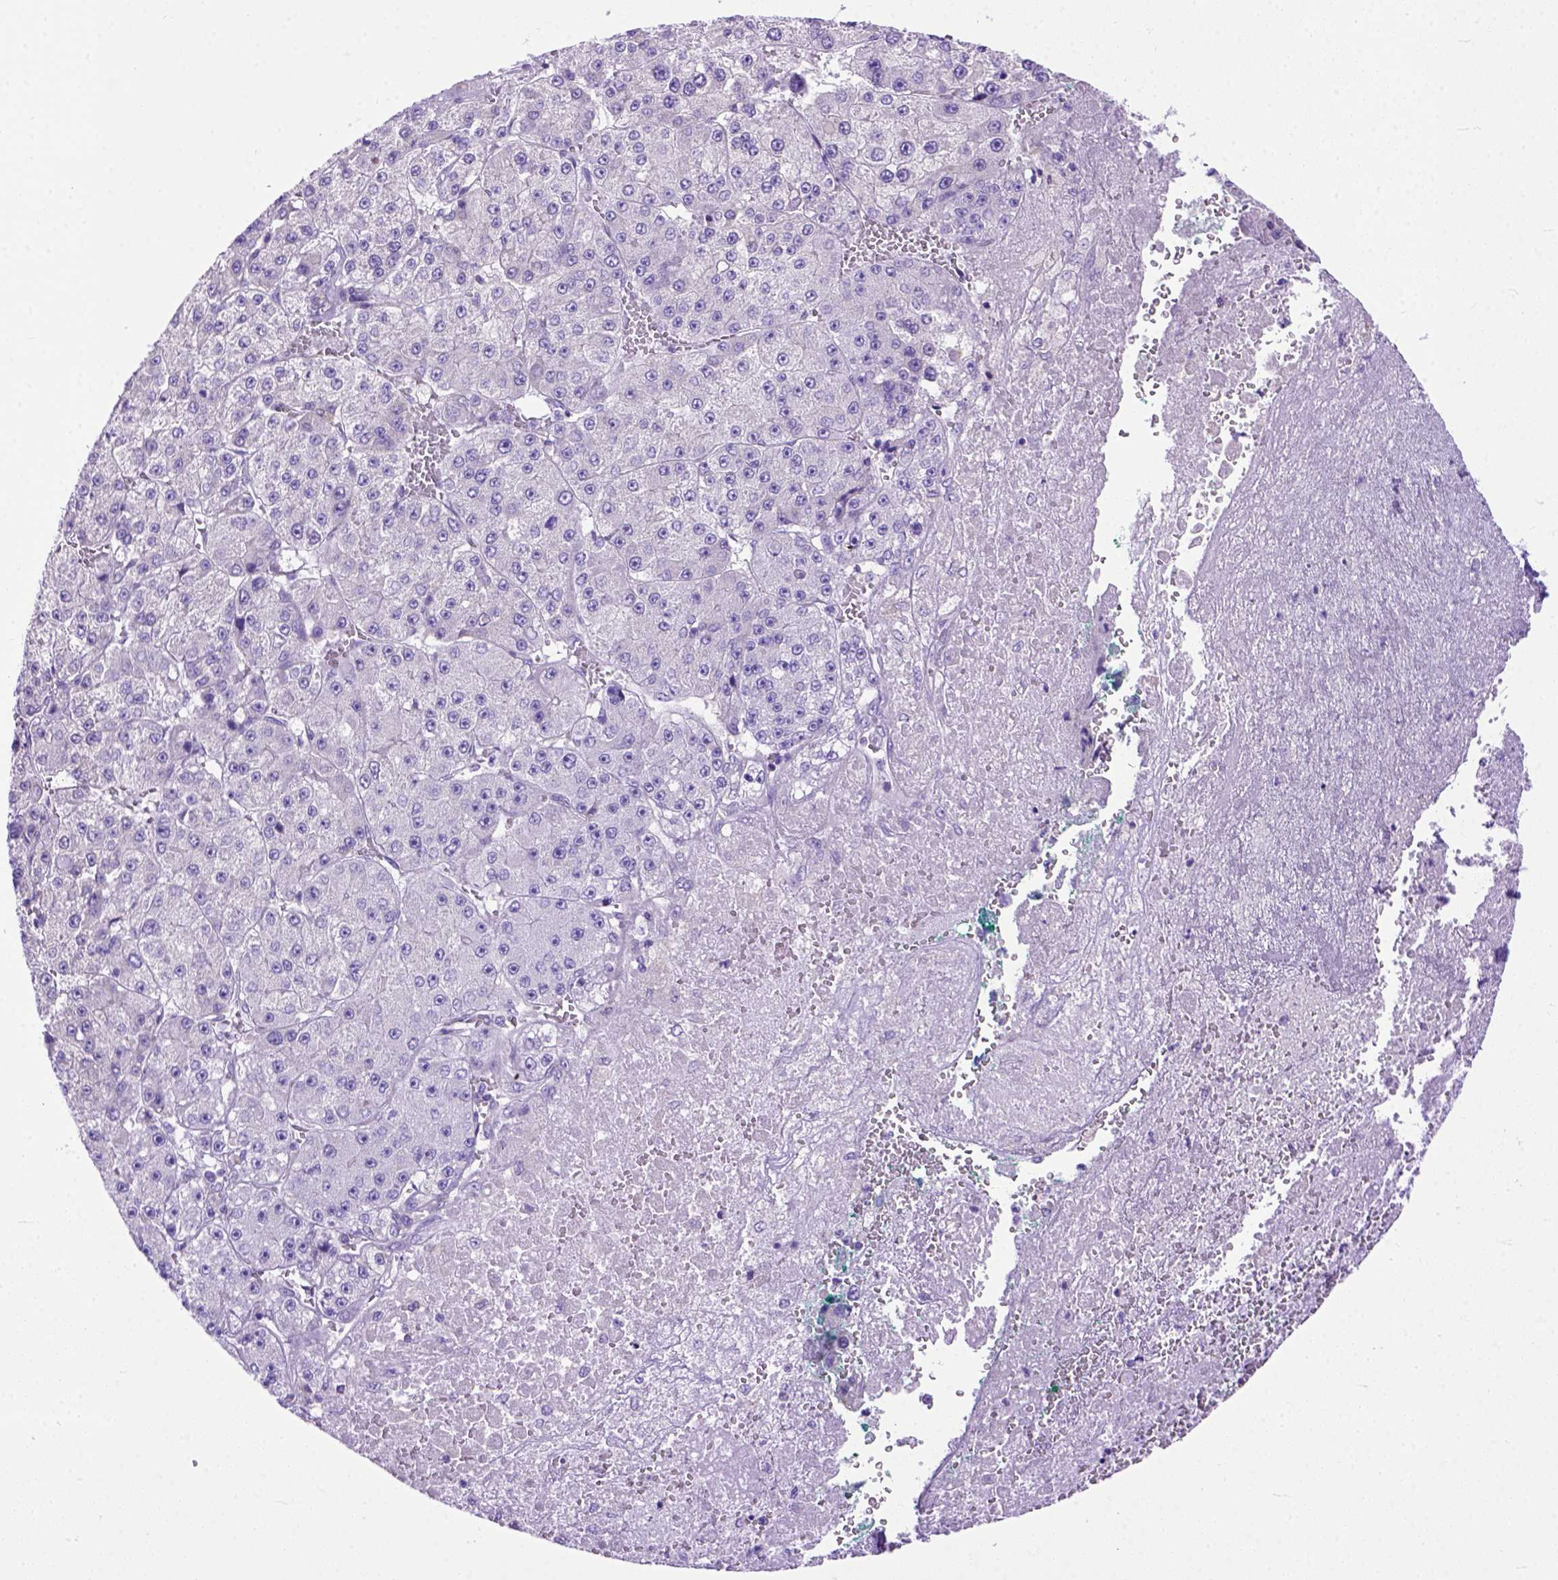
{"staining": {"intensity": "negative", "quantity": "none", "location": "none"}, "tissue": "liver cancer", "cell_type": "Tumor cells", "image_type": "cancer", "snomed": [{"axis": "morphology", "description": "Carcinoma, Hepatocellular, NOS"}, {"axis": "topography", "description": "Liver"}], "caption": "This is an IHC image of human liver cancer (hepatocellular carcinoma). There is no expression in tumor cells.", "gene": "ODAD3", "patient": {"sex": "female", "age": 73}}